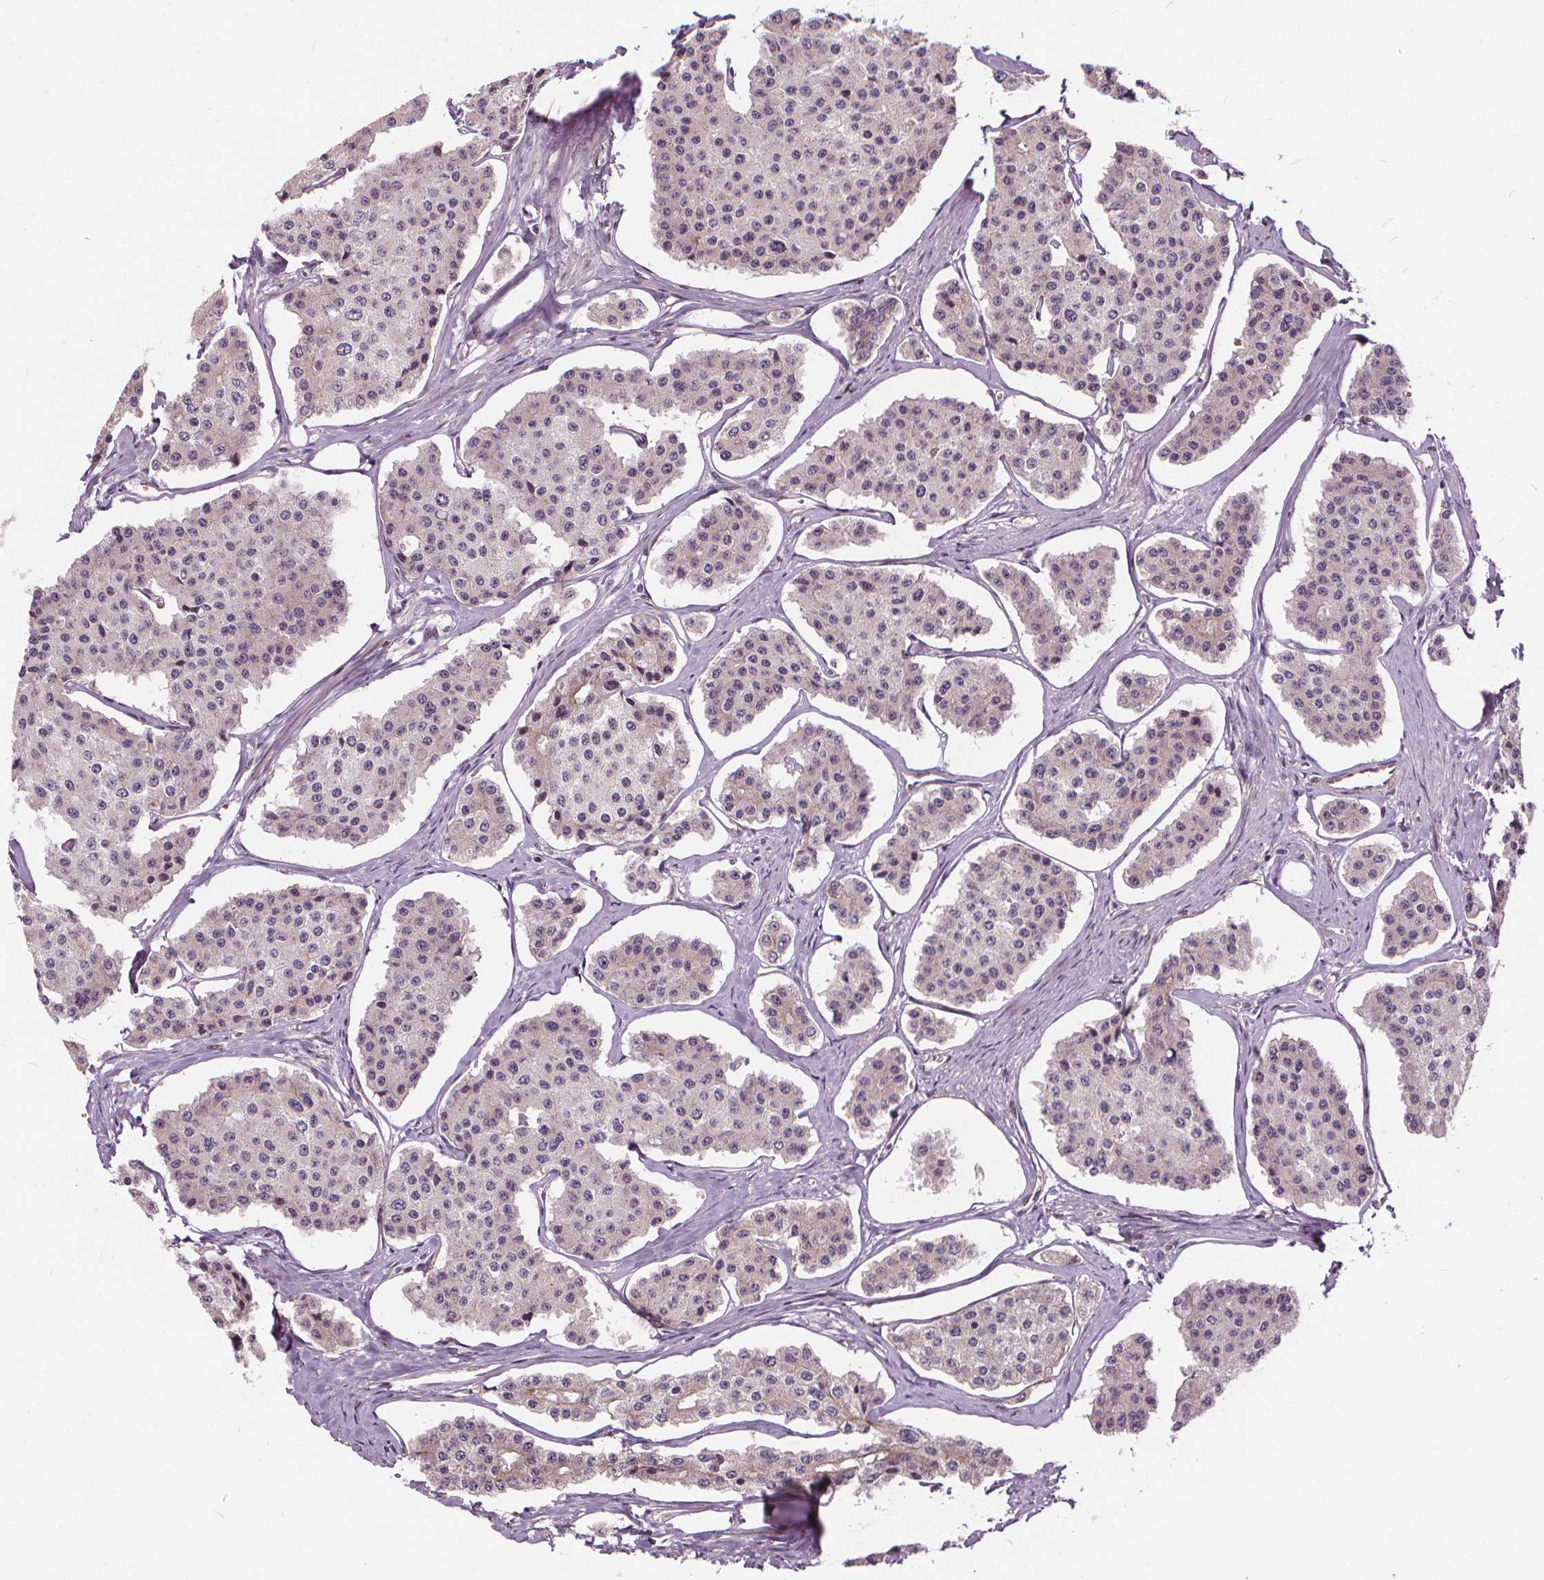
{"staining": {"intensity": "negative", "quantity": "none", "location": "none"}, "tissue": "carcinoid", "cell_type": "Tumor cells", "image_type": "cancer", "snomed": [{"axis": "morphology", "description": "Carcinoid, malignant, NOS"}, {"axis": "topography", "description": "Small intestine"}], "caption": "This is a photomicrograph of immunohistochemistry staining of malignant carcinoid, which shows no expression in tumor cells.", "gene": "INPP5E", "patient": {"sex": "female", "age": 65}}